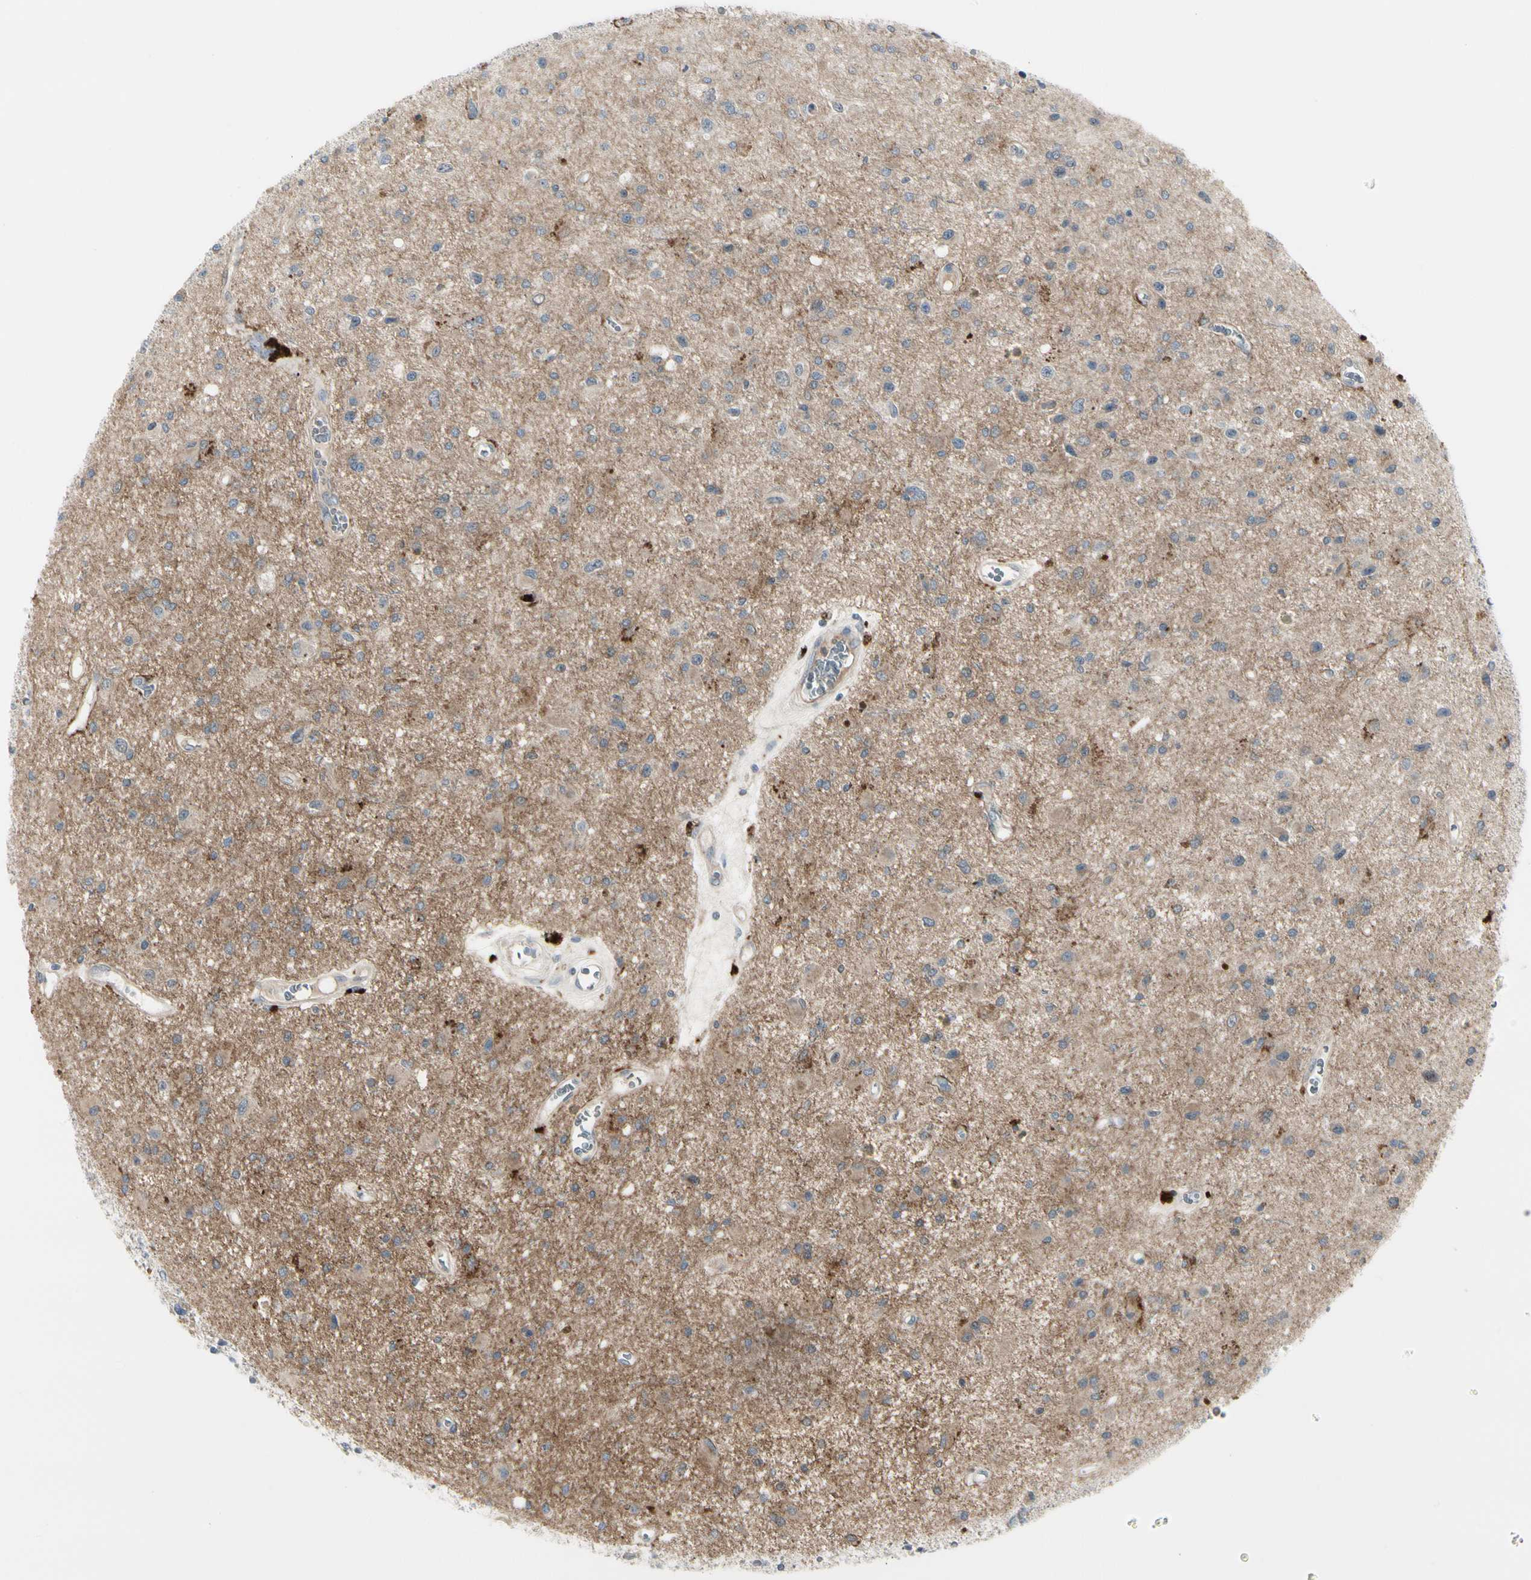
{"staining": {"intensity": "moderate", "quantity": "<25%", "location": "cytoplasmic/membranous"}, "tissue": "glioma", "cell_type": "Tumor cells", "image_type": "cancer", "snomed": [{"axis": "morphology", "description": "Glioma, malignant, Low grade"}, {"axis": "topography", "description": "Brain"}], "caption": "IHC photomicrograph of human glioma stained for a protein (brown), which exhibits low levels of moderate cytoplasmic/membranous expression in approximately <25% of tumor cells.", "gene": "GRN", "patient": {"sex": "male", "age": 58}}